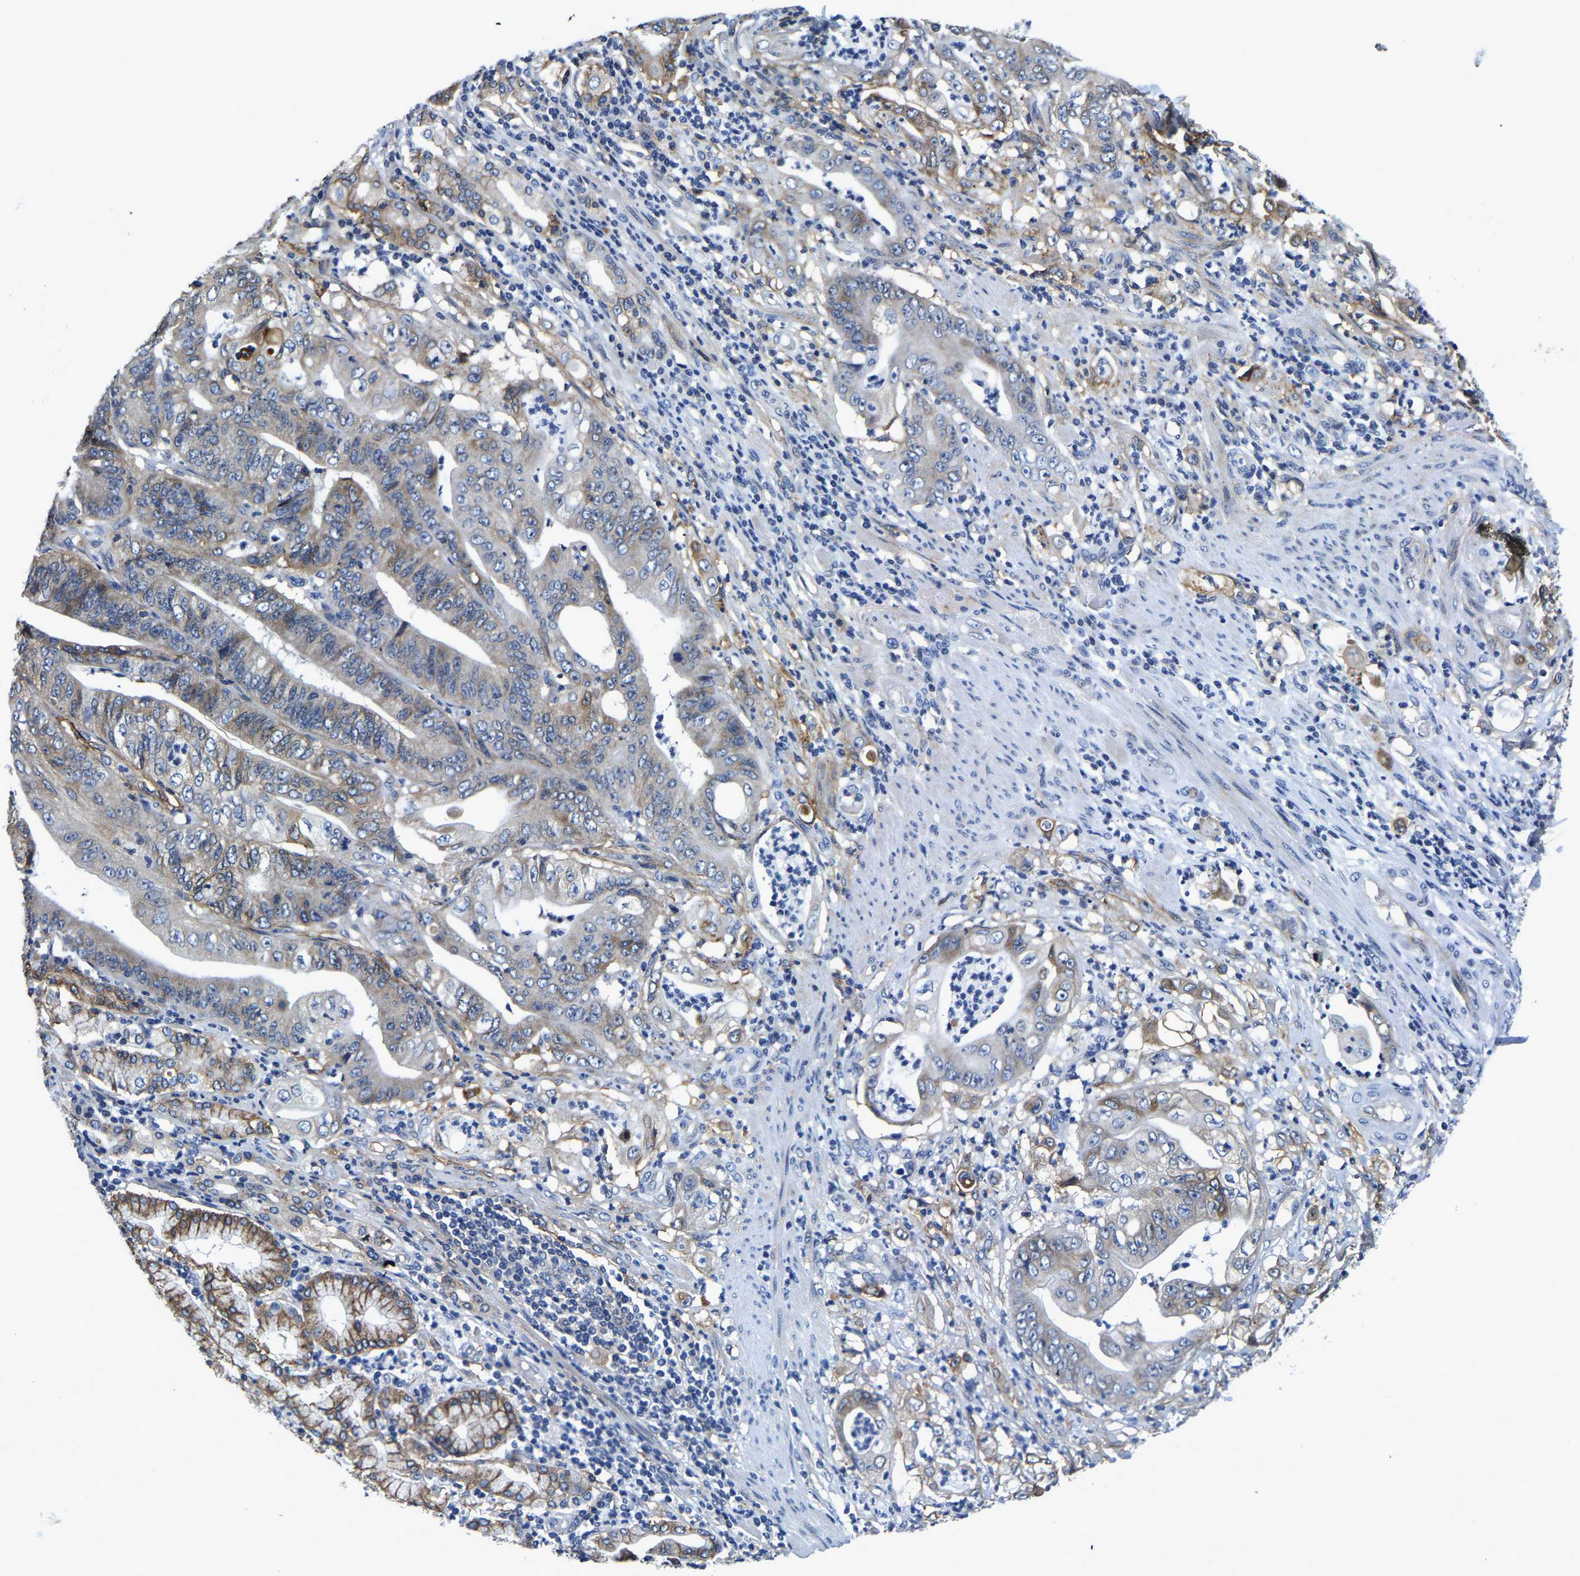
{"staining": {"intensity": "moderate", "quantity": "25%-75%", "location": "cytoplasmic/membranous"}, "tissue": "stomach cancer", "cell_type": "Tumor cells", "image_type": "cancer", "snomed": [{"axis": "morphology", "description": "Adenocarcinoma, NOS"}, {"axis": "topography", "description": "Stomach"}], "caption": "Adenocarcinoma (stomach) stained with DAB IHC demonstrates medium levels of moderate cytoplasmic/membranous staining in approximately 25%-75% of tumor cells.", "gene": "ITGA2", "patient": {"sex": "female", "age": 73}}